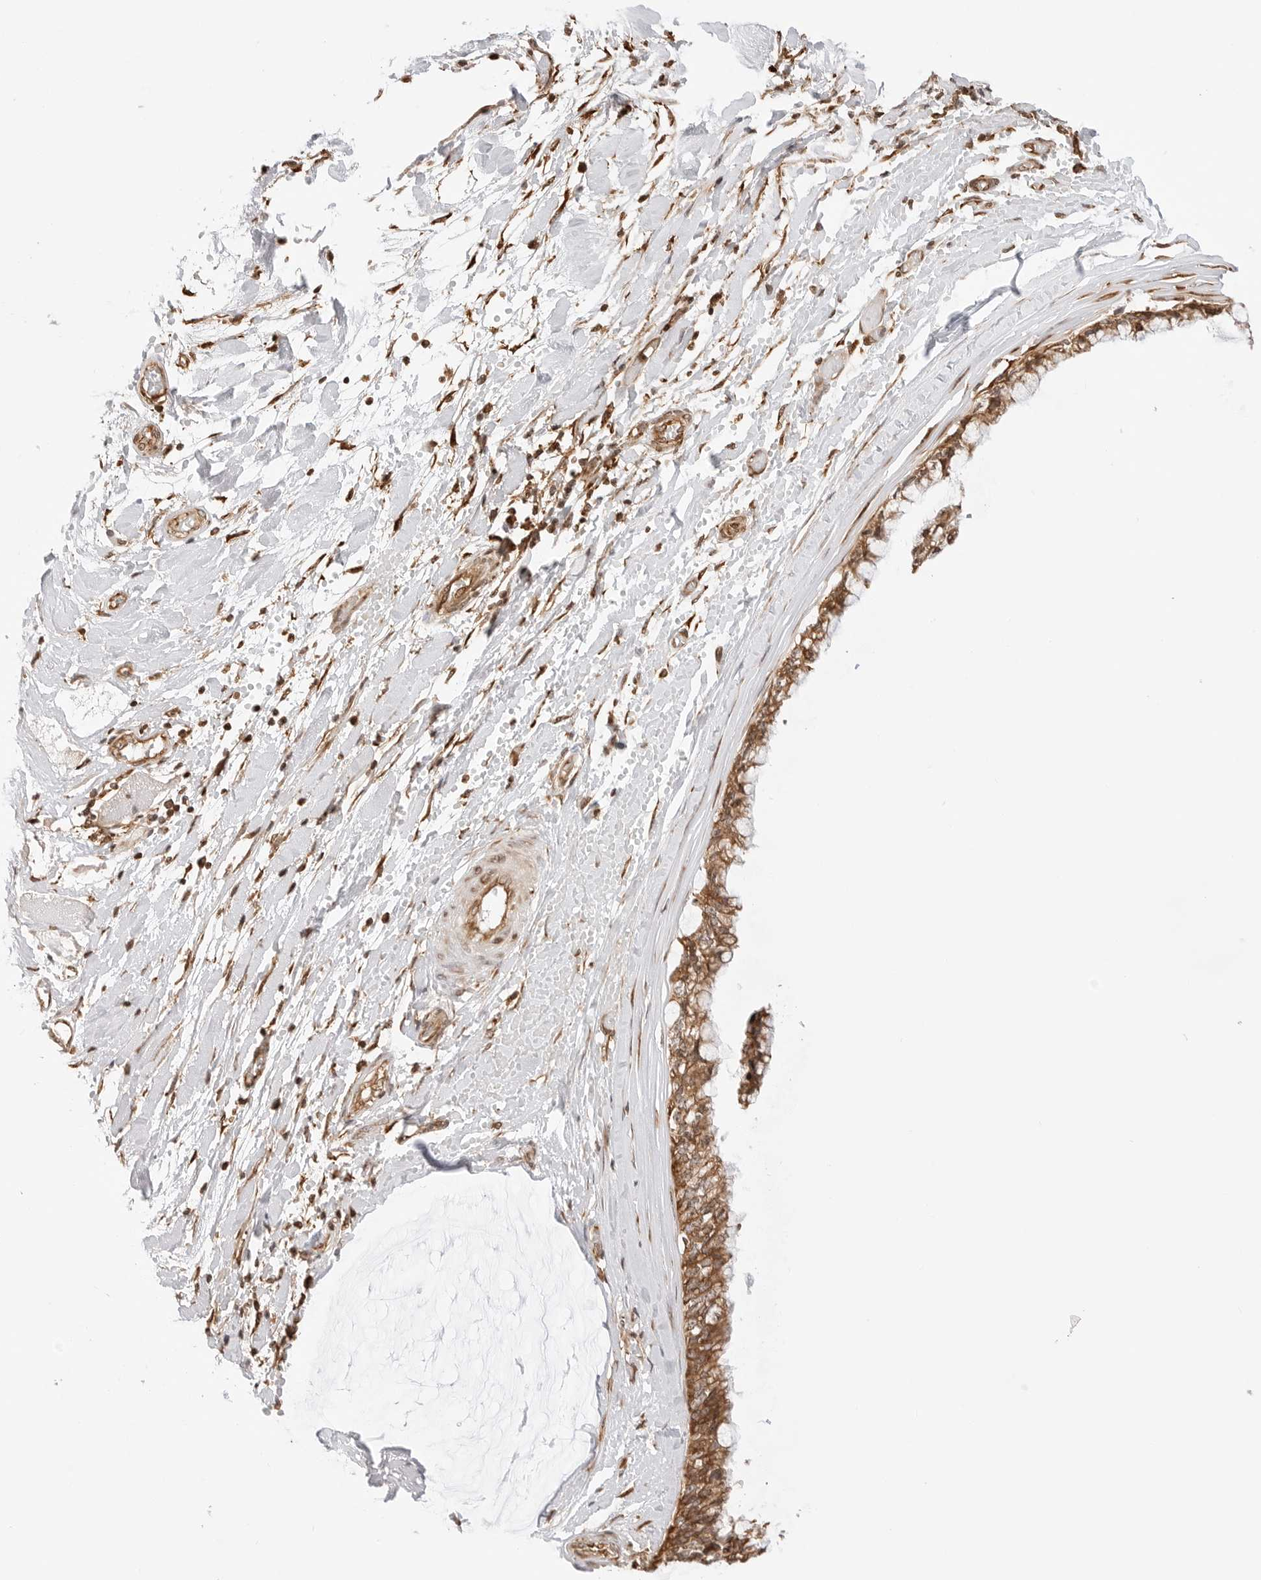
{"staining": {"intensity": "moderate", "quantity": ">75%", "location": "cytoplasmic/membranous,nuclear"}, "tissue": "ovarian cancer", "cell_type": "Tumor cells", "image_type": "cancer", "snomed": [{"axis": "morphology", "description": "Cystadenocarcinoma, mucinous, NOS"}, {"axis": "topography", "description": "Ovary"}], "caption": "Human ovarian cancer stained with a protein marker demonstrates moderate staining in tumor cells.", "gene": "FKBP14", "patient": {"sex": "female", "age": 39}}